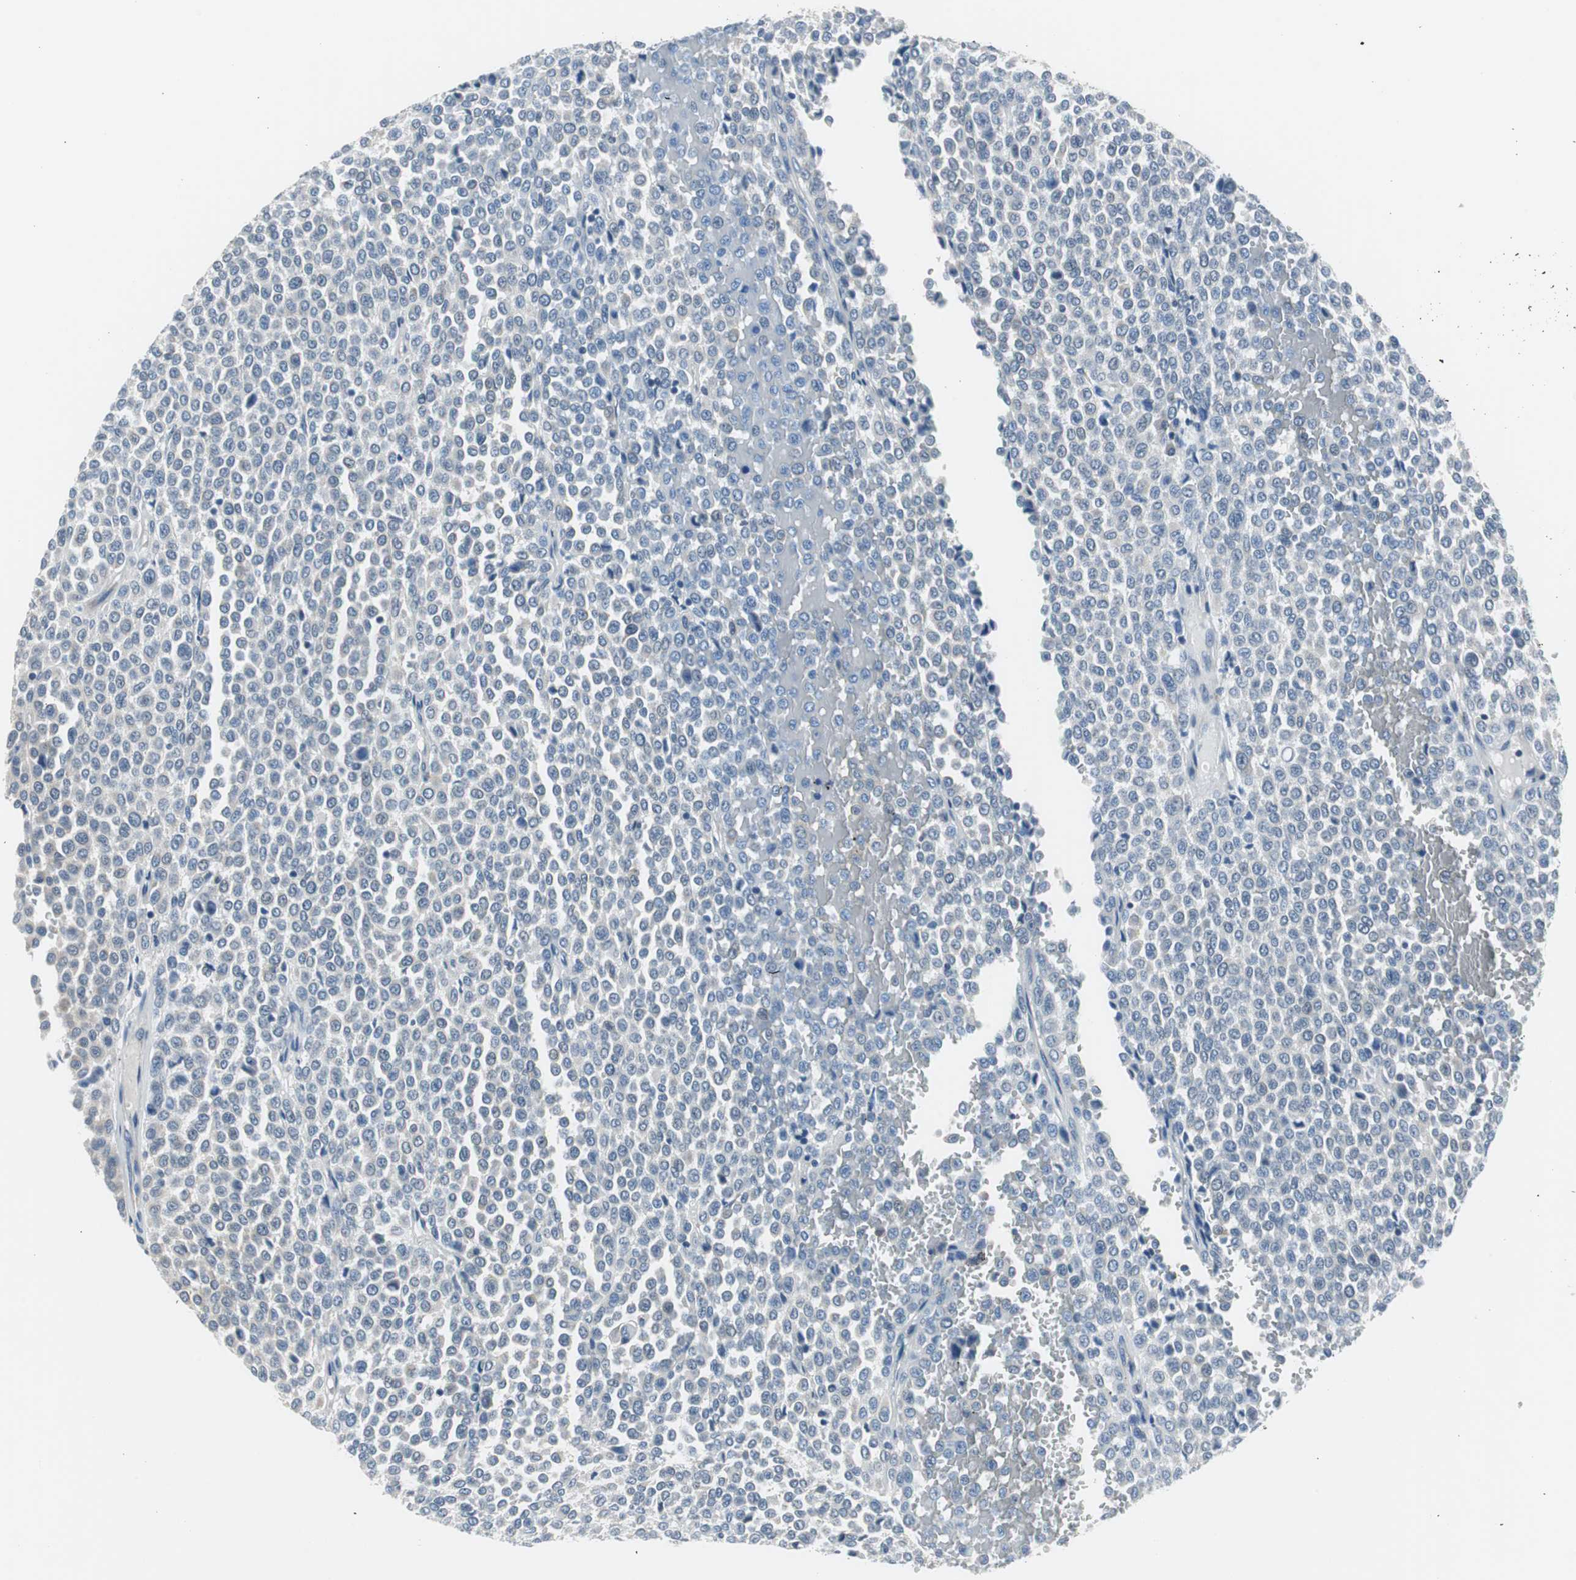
{"staining": {"intensity": "negative", "quantity": "none", "location": "none"}, "tissue": "melanoma", "cell_type": "Tumor cells", "image_type": "cancer", "snomed": [{"axis": "morphology", "description": "Malignant melanoma, Metastatic site"}, {"axis": "topography", "description": "Pancreas"}], "caption": "DAB (3,3'-diaminobenzidine) immunohistochemical staining of melanoma reveals no significant staining in tumor cells.", "gene": "PLAA", "patient": {"sex": "female", "age": 30}}